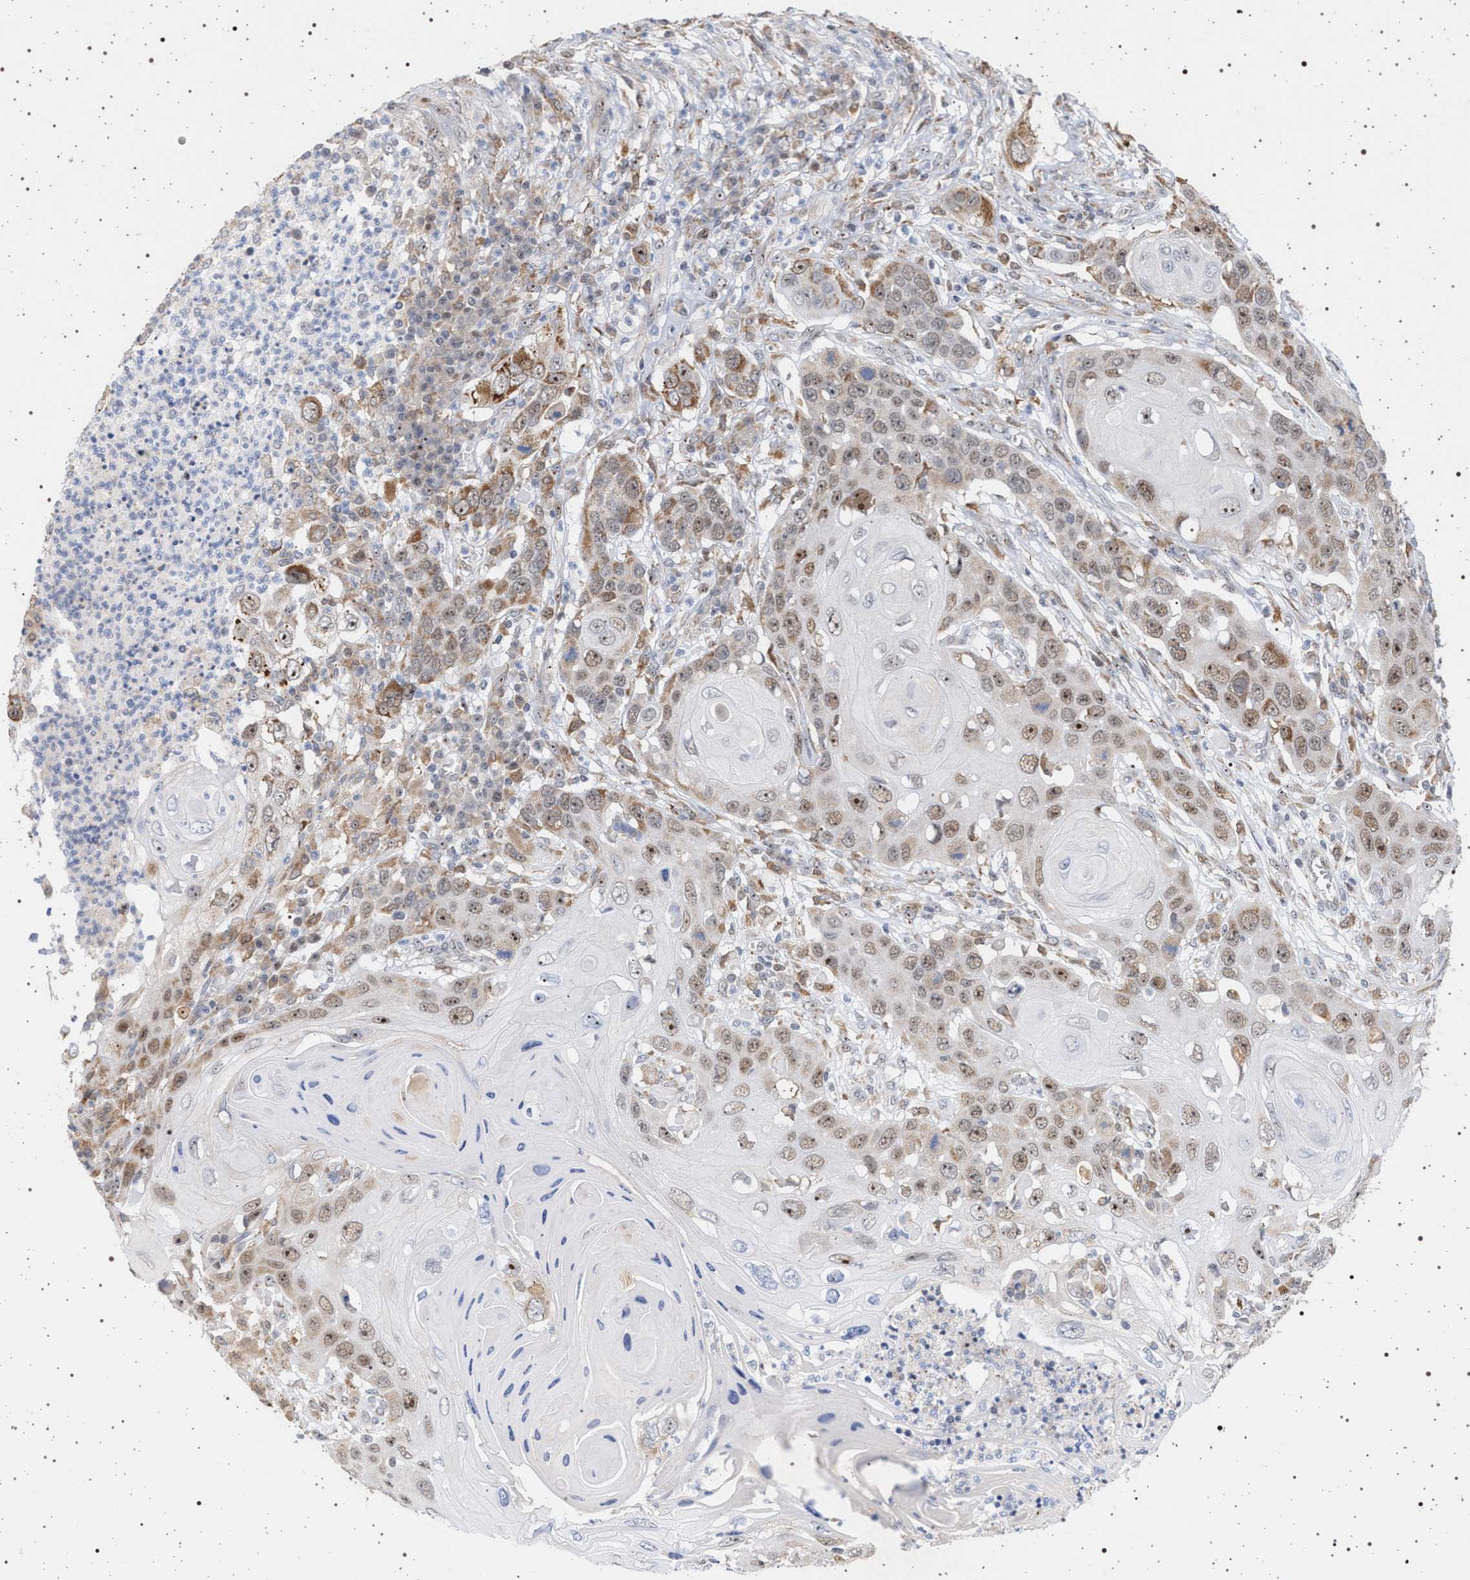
{"staining": {"intensity": "moderate", "quantity": ">75%", "location": "cytoplasmic/membranous,nuclear"}, "tissue": "skin cancer", "cell_type": "Tumor cells", "image_type": "cancer", "snomed": [{"axis": "morphology", "description": "Squamous cell carcinoma, NOS"}, {"axis": "topography", "description": "Skin"}], "caption": "Squamous cell carcinoma (skin) tissue shows moderate cytoplasmic/membranous and nuclear expression in approximately >75% of tumor cells The staining was performed using DAB, with brown indicating positive protein expression. Nuclei are stained blue with hematoxylin.", "gene": "ELAC2", "patient": {"sex": "male", "age": 55}}